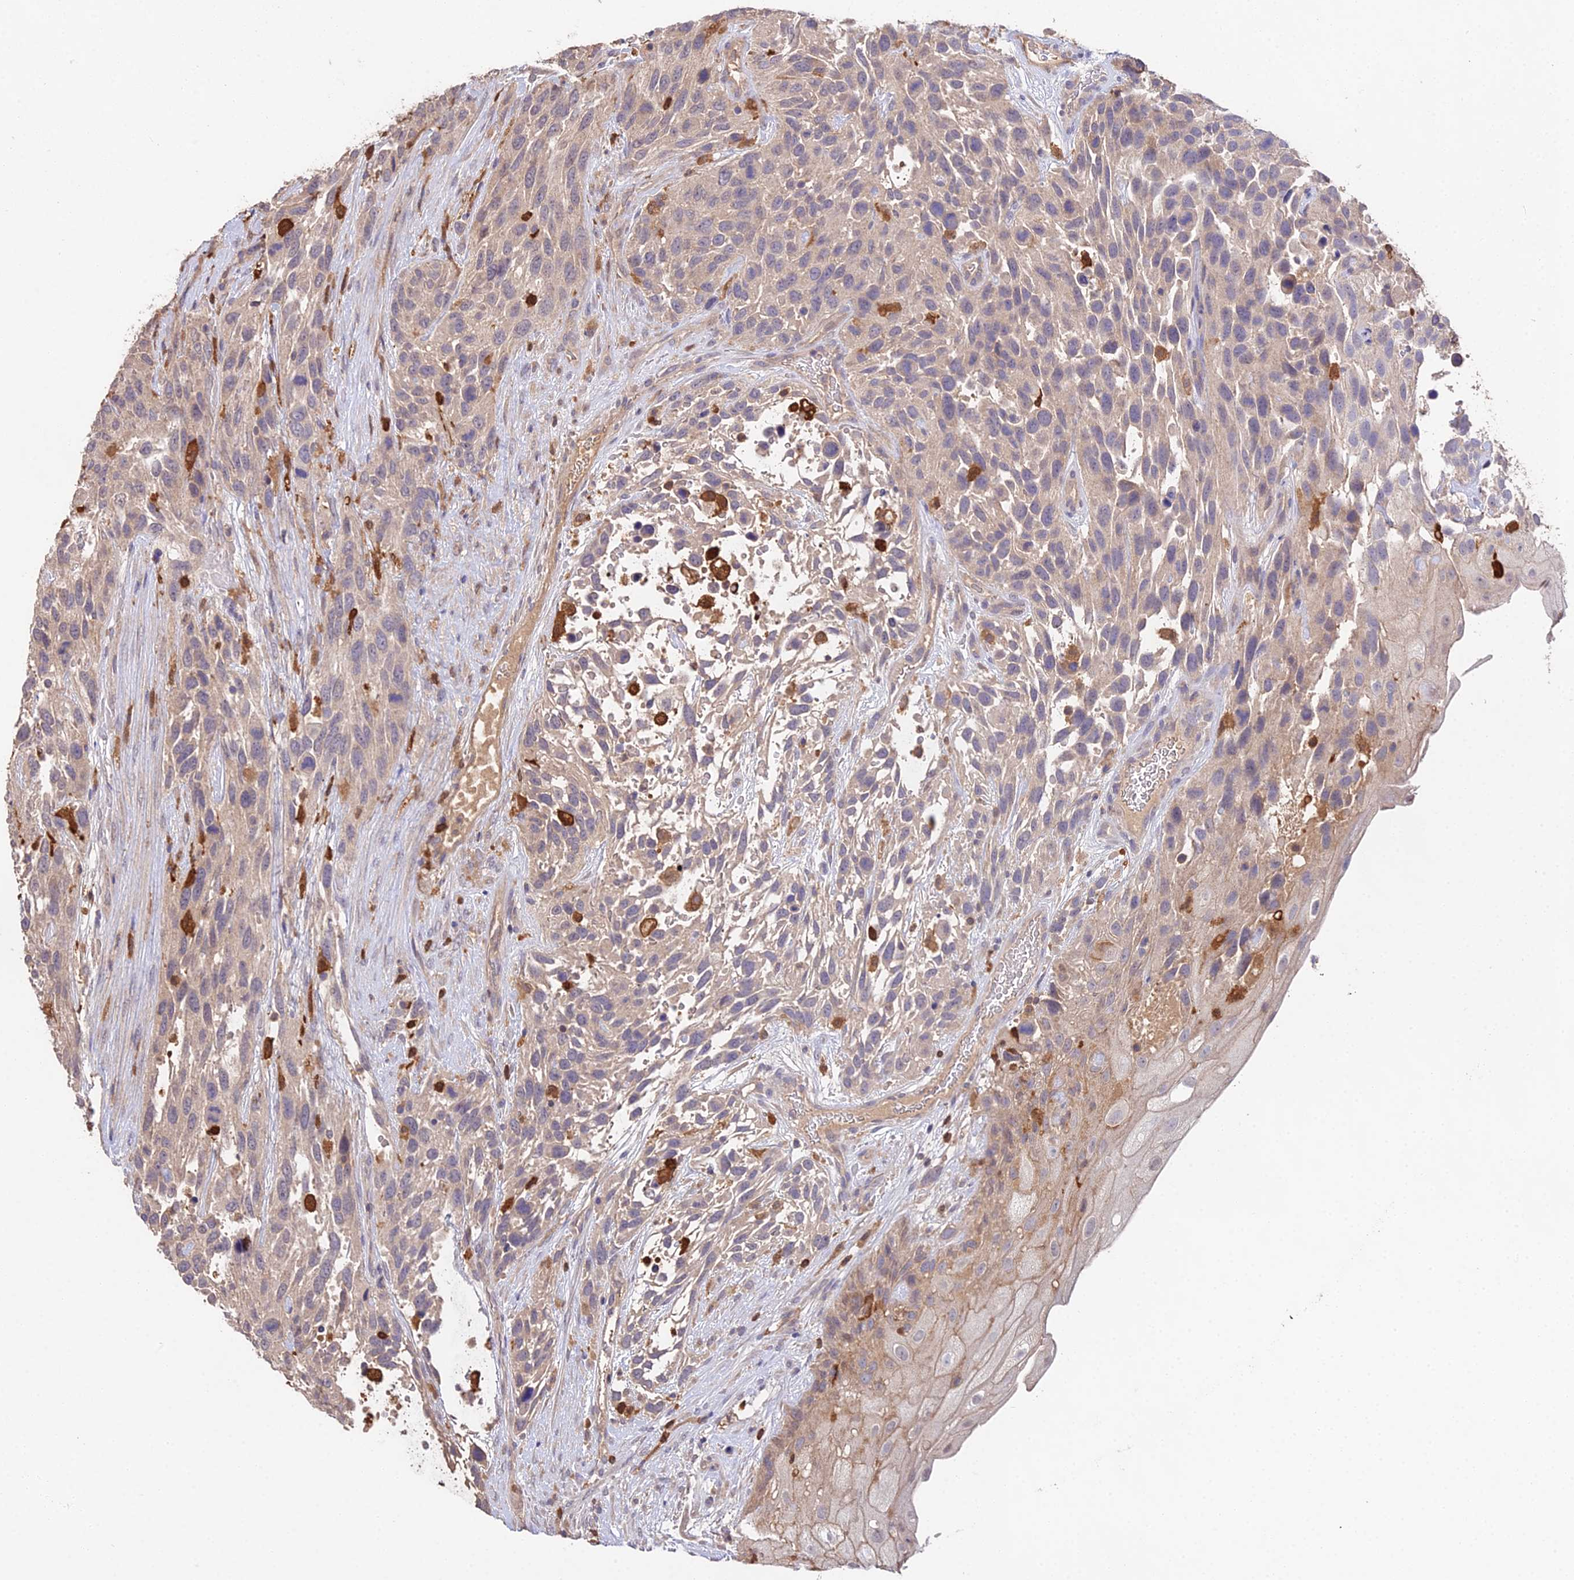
{"staining": {"intensity": "weak", "quantity": "<25%", "location": "cytoplasmic/membranous"}, "tissue": "urothelial cancer", "cell_type": "Tumor cells", "image_type": "cancer", "snomed": [{"axis": "morphology", "description": "Urothelial carcinoma, High grade"}, {"axis": "topography", "description": "Urinary bladder"}], "caption": "High magnification brightfield microscopy of high-grade urothelial carcinoma stained with DAB (3,3'-diaminobenzidine) (brown) and counterstained with hematoxylin (blue): tumor cells show no significant staining.", "gene": "FBP1", "patient": {"sex": "female", "age": 70}}